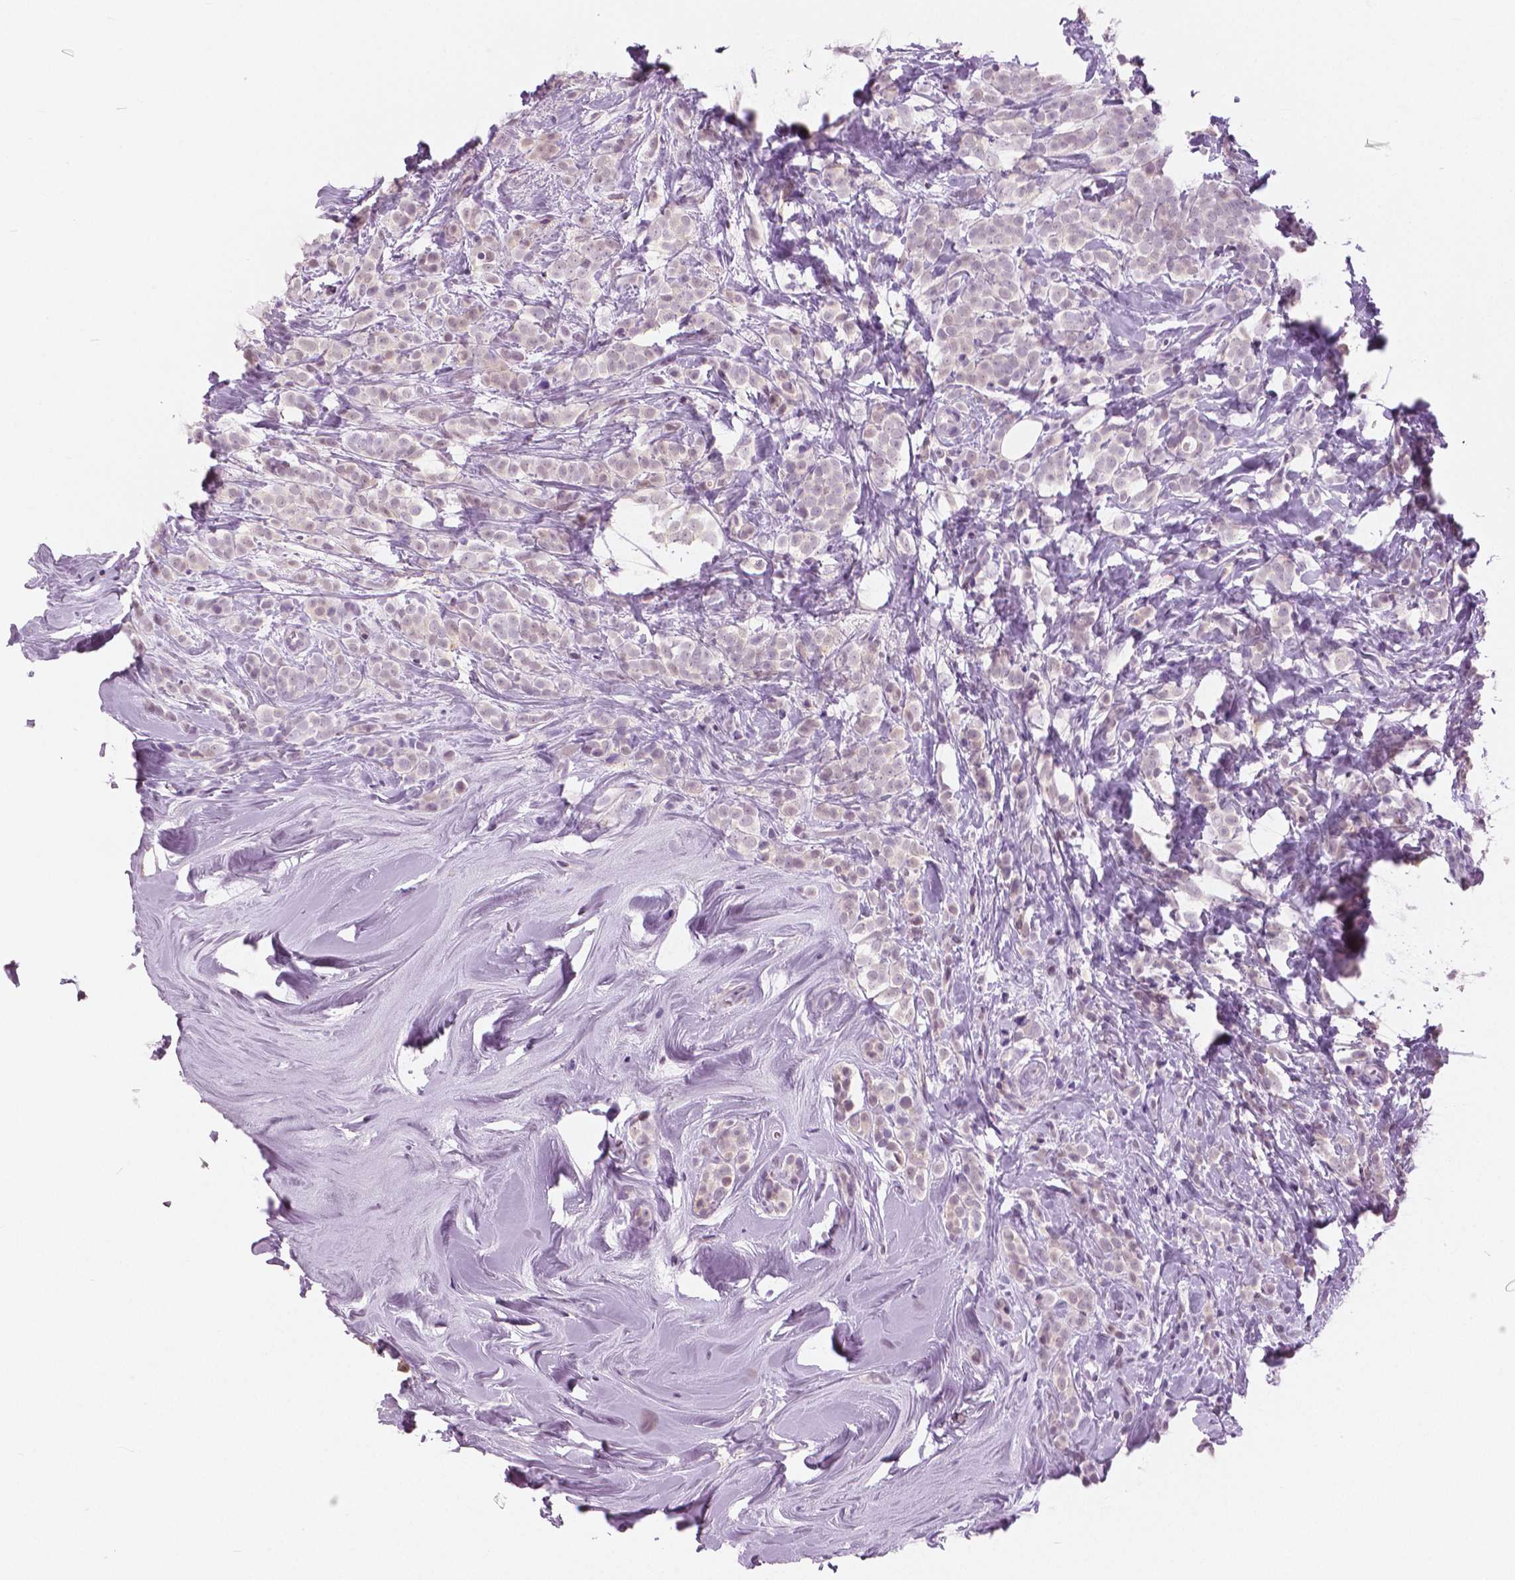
{"staining": {"intensity": "negative", "quantity": "none", "location": "none"}, "tissue": "breast cancer", "cell_type": "Tumor cells", "image_type": "cancer", "snomed": [{"axis": "morphology", "description": "Lobular carcinoma"}, {"axis": "topography", "description": "Breast"}], "caption": "The micrograph exhibits no significant positivity in tumor cells of breast lobular carcinoma.", "gene": "GALM", "patient": {"sex": "female", "age": 49}}